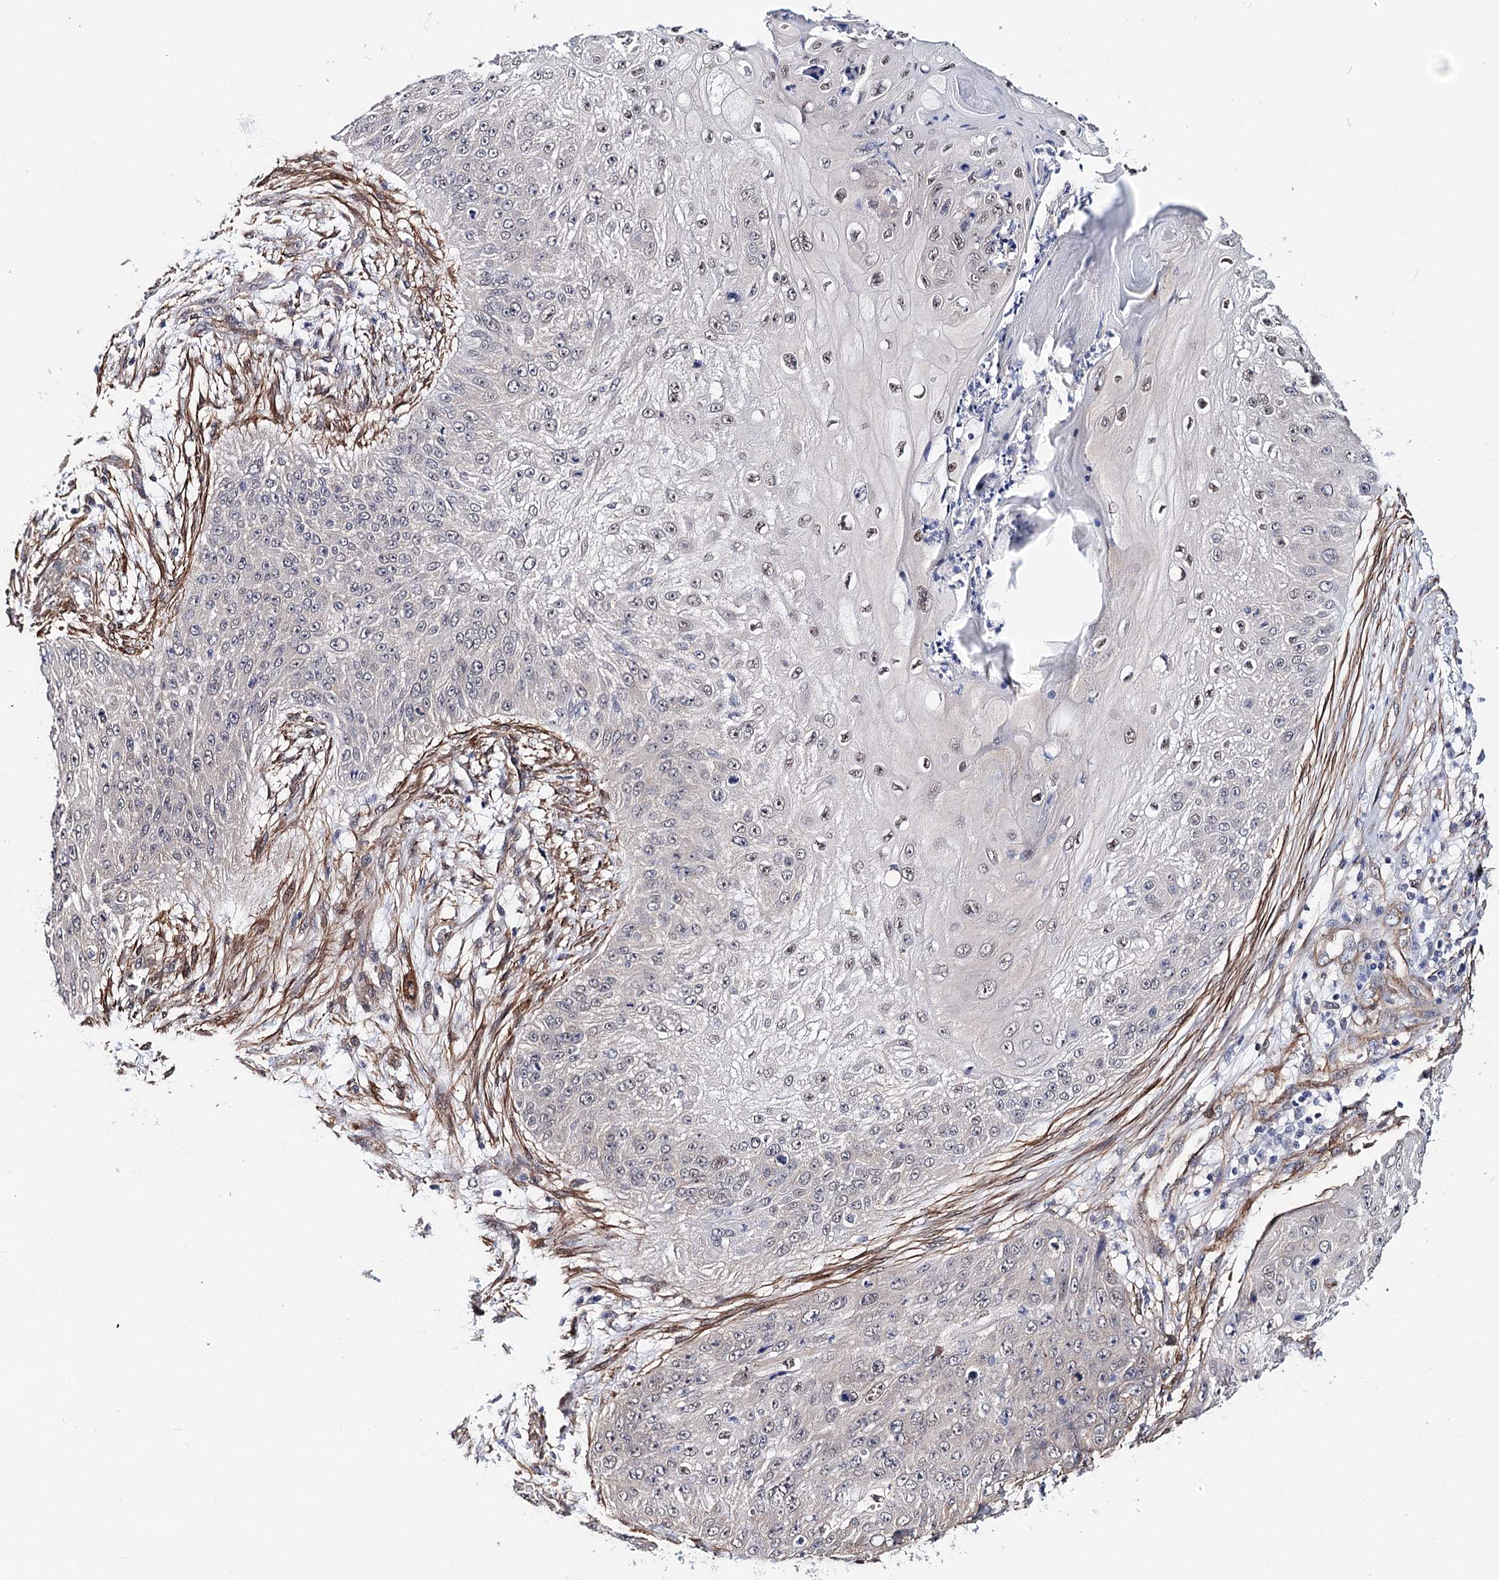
{"staining": {"intensity": "negative", "quantity": "none", "location": "none"}, "tissue": "skin cancer", "cell_type": "Tumor cells", "image_type": "cancer", "snomed": [{"axis": "morphology", "description": "Squamous cell carcinoma, NOS"}, {"axis": "topography", "description": "Skin"}], "caption": "Immunohistochemistry (IHC) image of neoplastic tissue: human skin cancer stained with DAB (3,3'-diaminobenzidine) demonstrates no significant protein staining in tumor cells.", "gene": "PPP2R5B", "patient": {"sex": "female", "age": 80}}